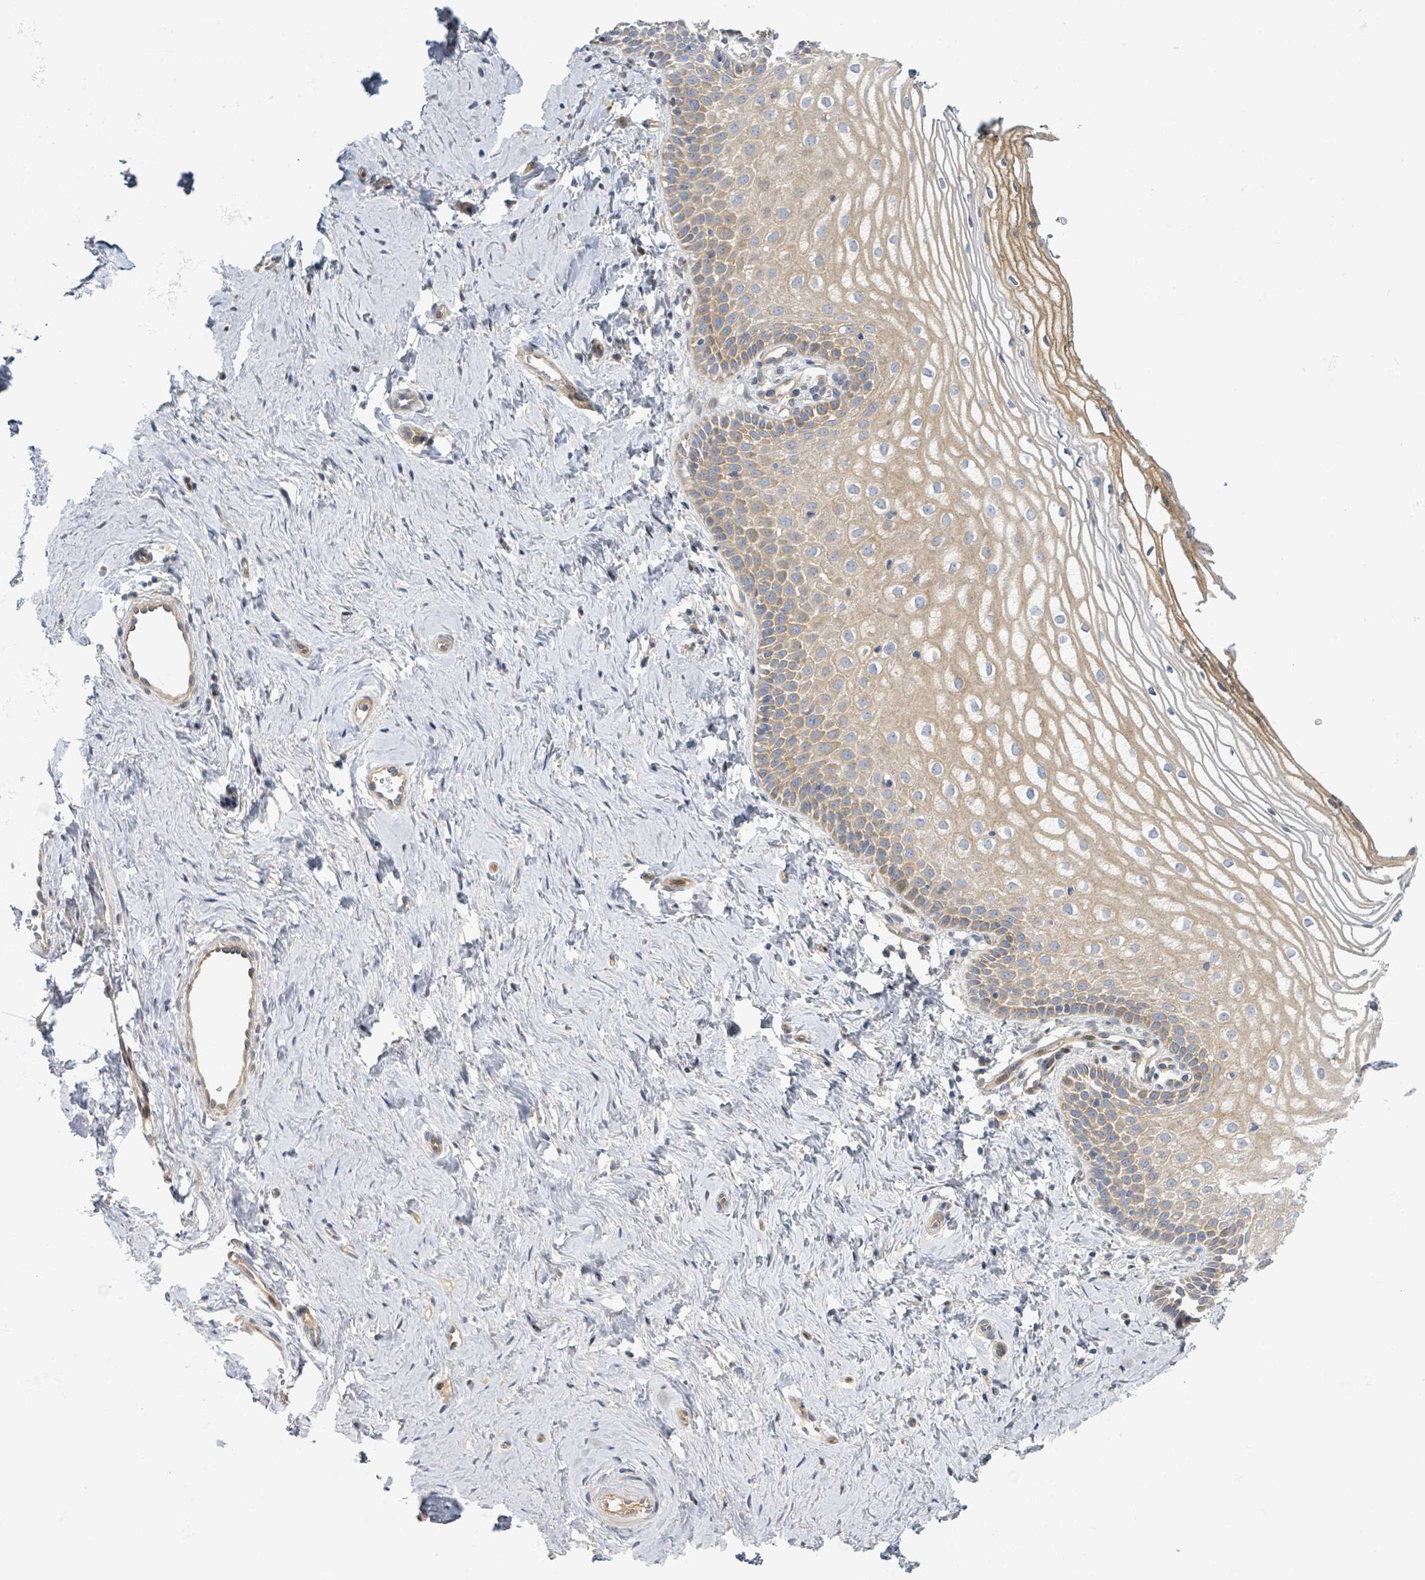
{"staining": {"intensity": "moderate", "quantity": ">75%", "location": "cytoplasmic/membranous"}, "tissue": "vagina", "cell_type": "Squamous epithelial cells", "image_type": "normal", "snomed": [{"axis": "morphology", "description": "Normal tissue, NOS"}, {"axis": "topography", "description": "Vagina"}], "caption": "Immunohistochemistry (IHC) histopathology image of benign vagina: vagina stained using IHC exhibits medium levels of moderate protein expression localized specifically in the cytoplasmic/membranous of squamous epithelial cells, appearing as a cytoplasmic/membranous brown color.", "gene": "CFAP210", "patient": {"sex": "female", "age": 56}}